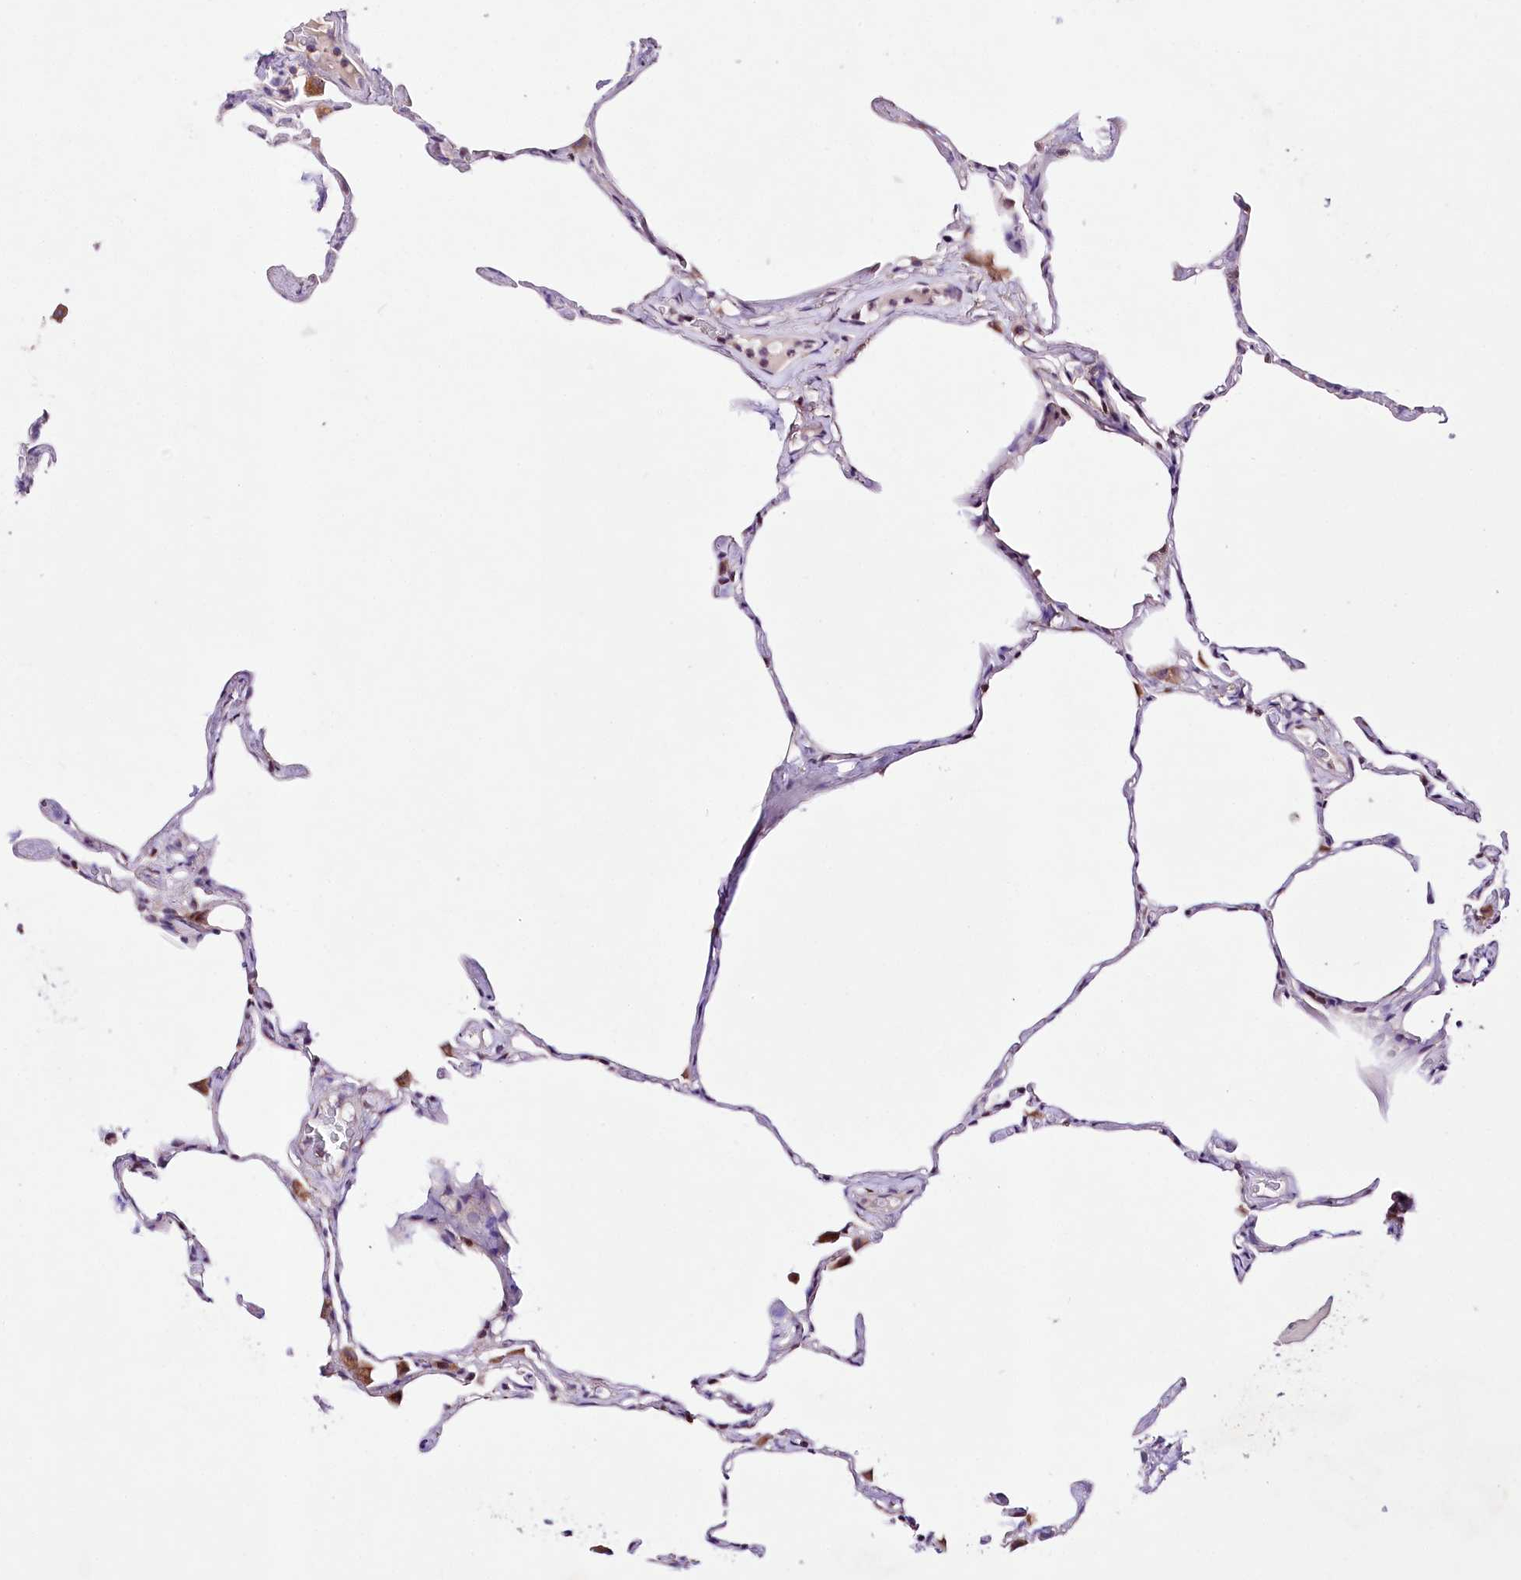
{"staining": {"intensity": "moderate", "quantity": "<25%", "location": "cytoplasmic/membranous,nuclear"}, "tissue": "lung", "cell_type": "Alveolar cells", "image_type": "normal", "snomed": [{"axis": "morphology", "description": "Normal tissue, NOS"}, {"axis": "topography", "description": "Lung"}], "caption": "Immunohistochemical staining of unremarkable lung reveals low levels of moderate cytoplasmic/membranous,nuclear positivity in approximately <25% of alveolar cells. Using DAB (3,3'-diaminobenzidine) (brown) and hematoxylin (blue) stains, captured at high magnification using brightfield microscopy.", "gene": "ATE1", "patient": {"sex": "male", "age": 65}}